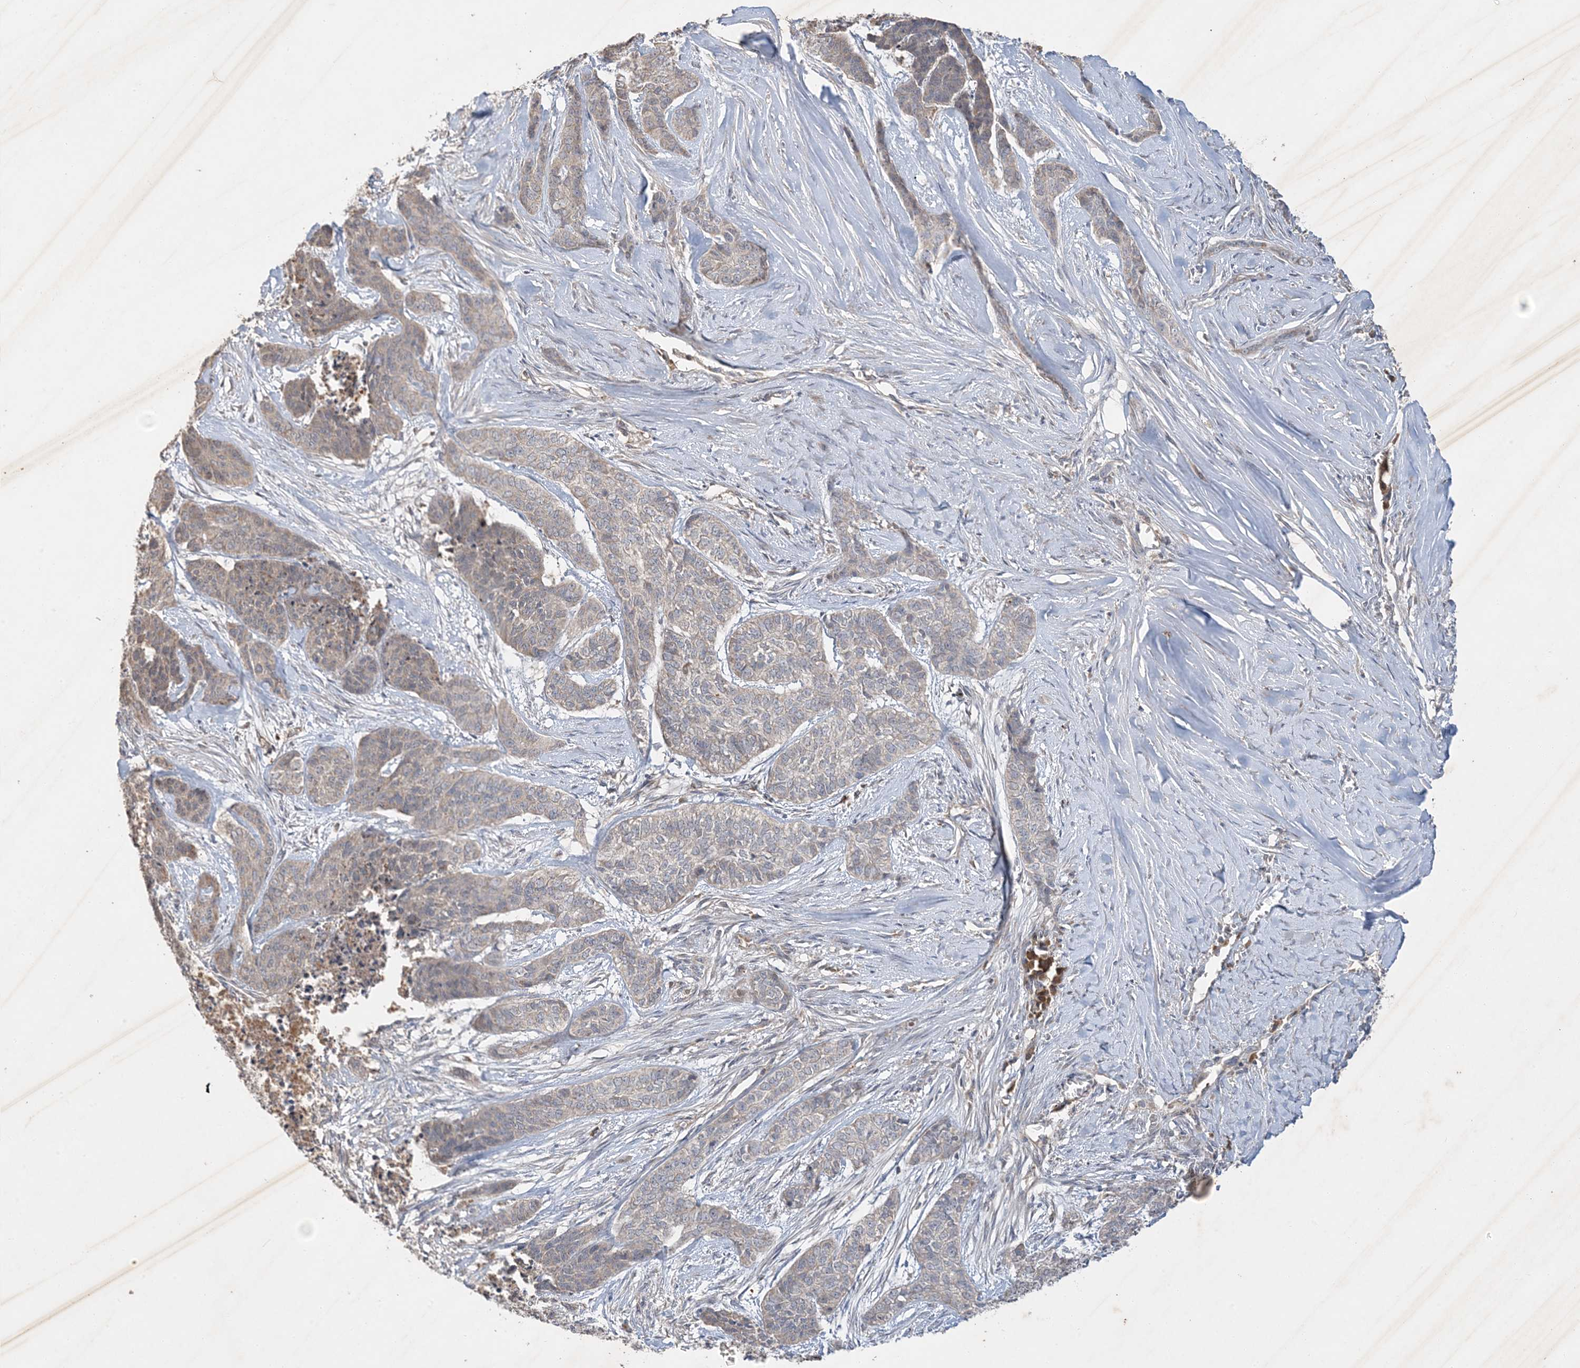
{"staining": {"intensity": "negative", "quantity": "none", "location": "none"}, "tissue": "skin cancer", "cell_type": "Tumor cells", "image_type": "cancer", "snomed": [{"axis": "morphology", "description": "Basal cell carcinoma"}, {"axis": "topography", "description": "Skin"}], "caption": "Tumor cells show no significant protein expression in skin cancer (basal cell carcinoma).", "gene": "PRSS36", "patient": {"sex": "female", "age": 64}}